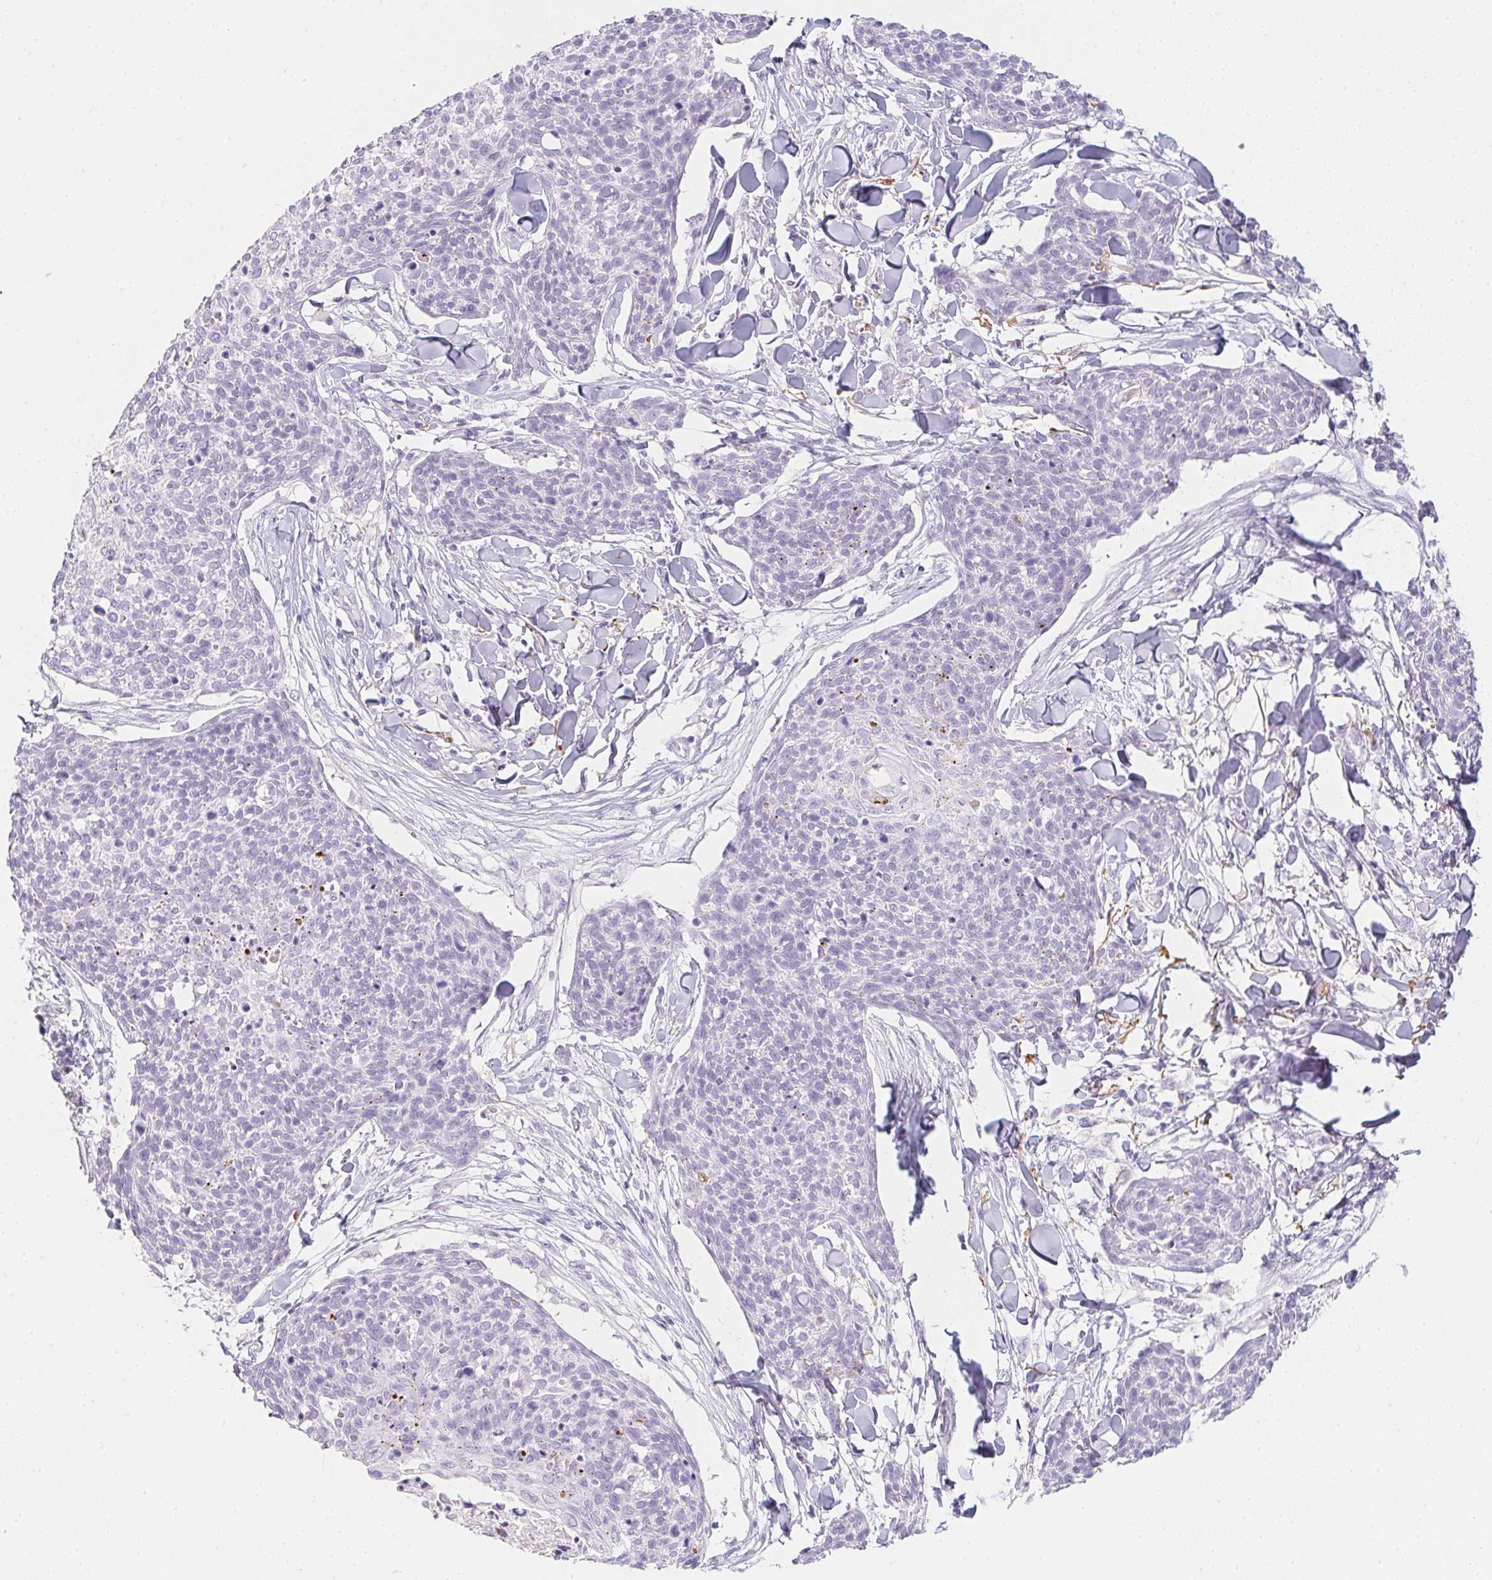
{"staining": {"intensity": "negative", "quantity": "none", "location": "none"}, "tissue": "skin cancer", "cell_type": "Tumor cells", "image_type": "cancer", "snomed": [{"axis": "morphology", "description": "Squamous cell carcinoma, NOS"}, {"axis": "topography", "description": "Skin"}, {"axis": "topography", "description": "Vulva"}], "caption": "High power microscopy image of an IHC micrograph of skin squamous cell carcinoma, revealing no significant expression in tumor cells.", "gene": "MYL4", "patient": {"sex": "female", "age": 75}}